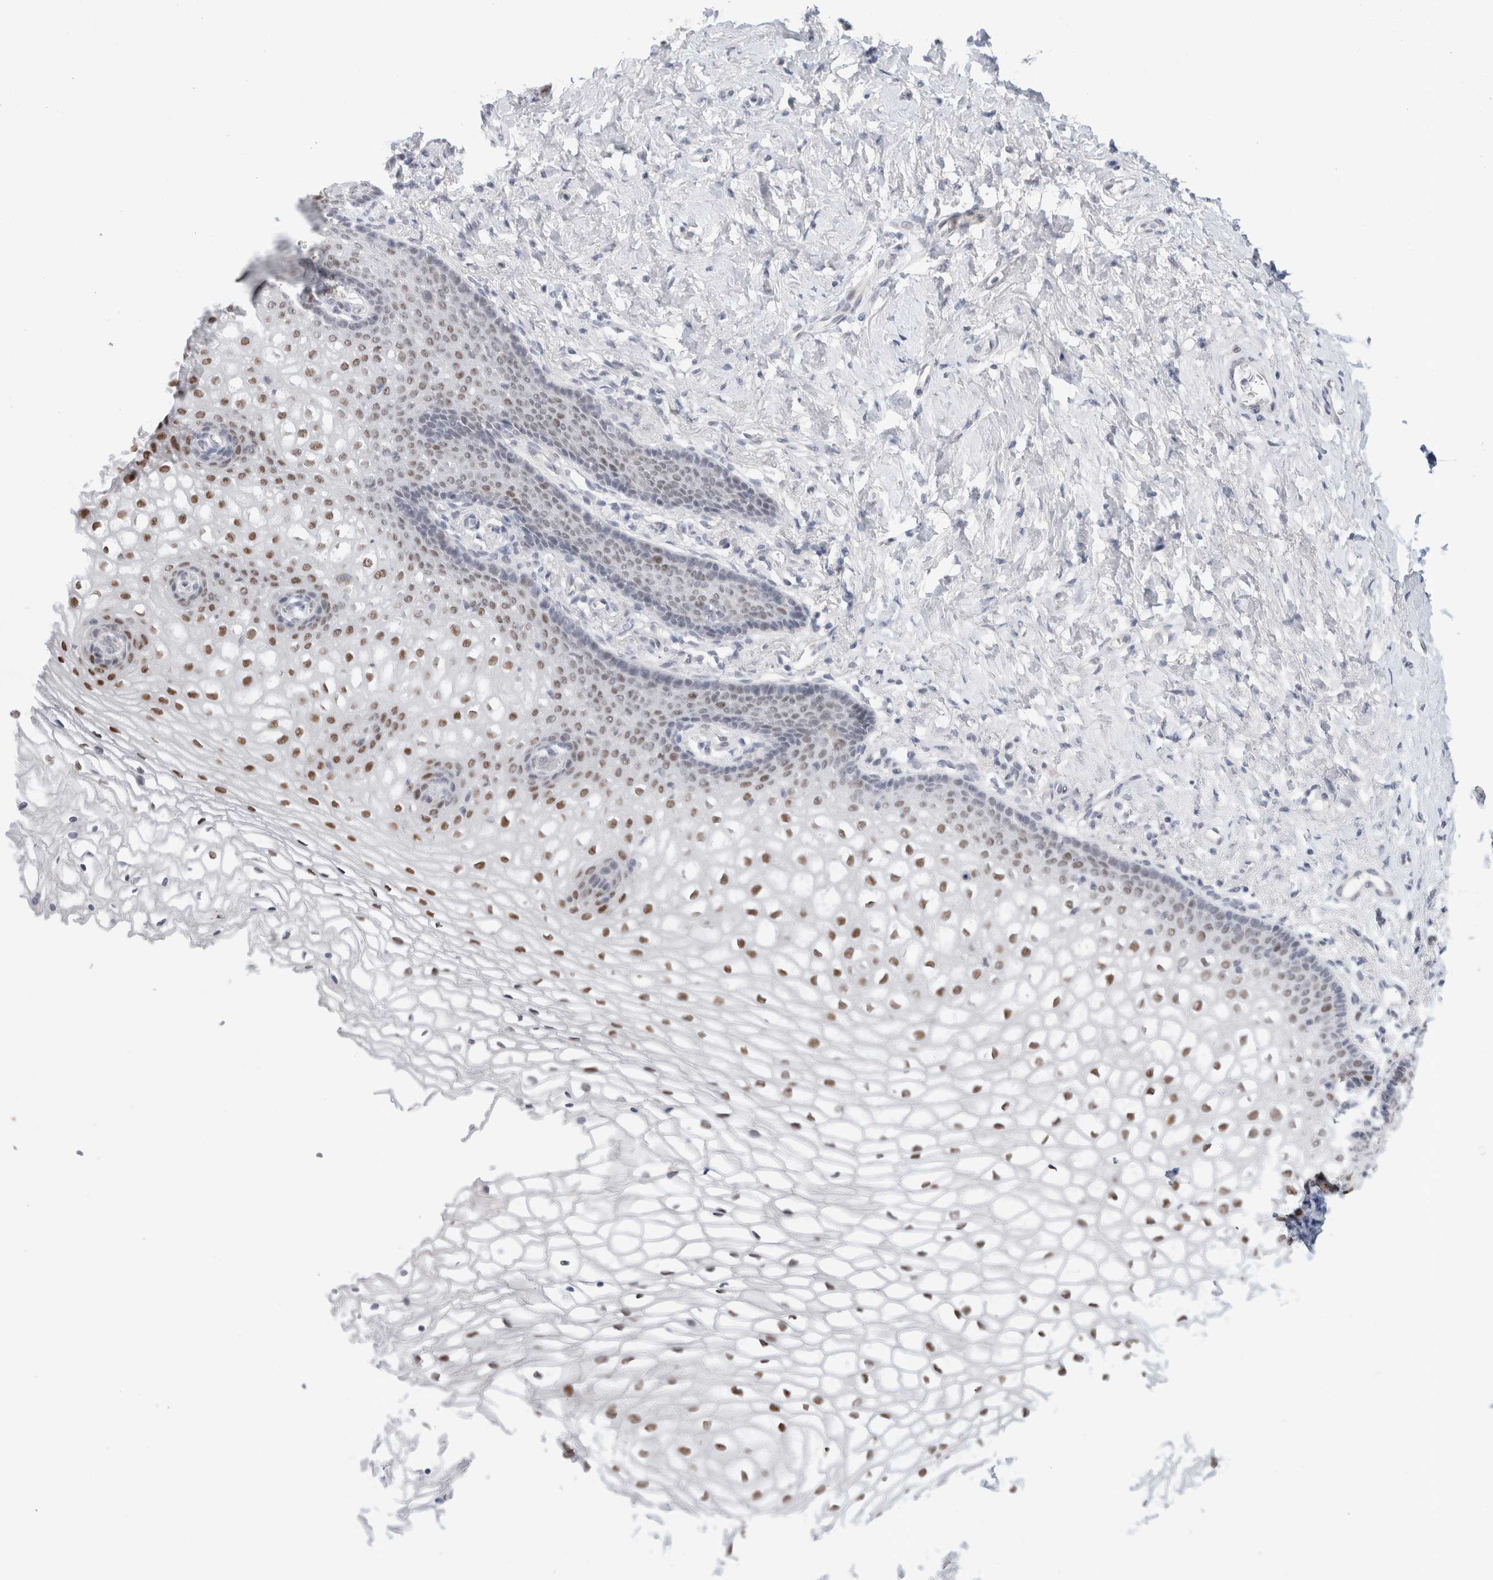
{"staining": {"intensity": "moderate", "quantity": ">75%", "location": "nuclear"}, "tissue": "vagina", "cell_type": "Squamous epithelial cells", "image_type": "normal", "snomed": [{"axis": "morphology", "description": "Normal tissue, NOS"}, {"axis": "topography", "description": "Vagina"}], "caption": "This is a photomicrograph of IHC staining of unremarkable vagina, which shows moderate staining in the nuclear of squamous epithelial cells.", "gene": "KNL1", "patient": {"sex": "female", "age": 60}}